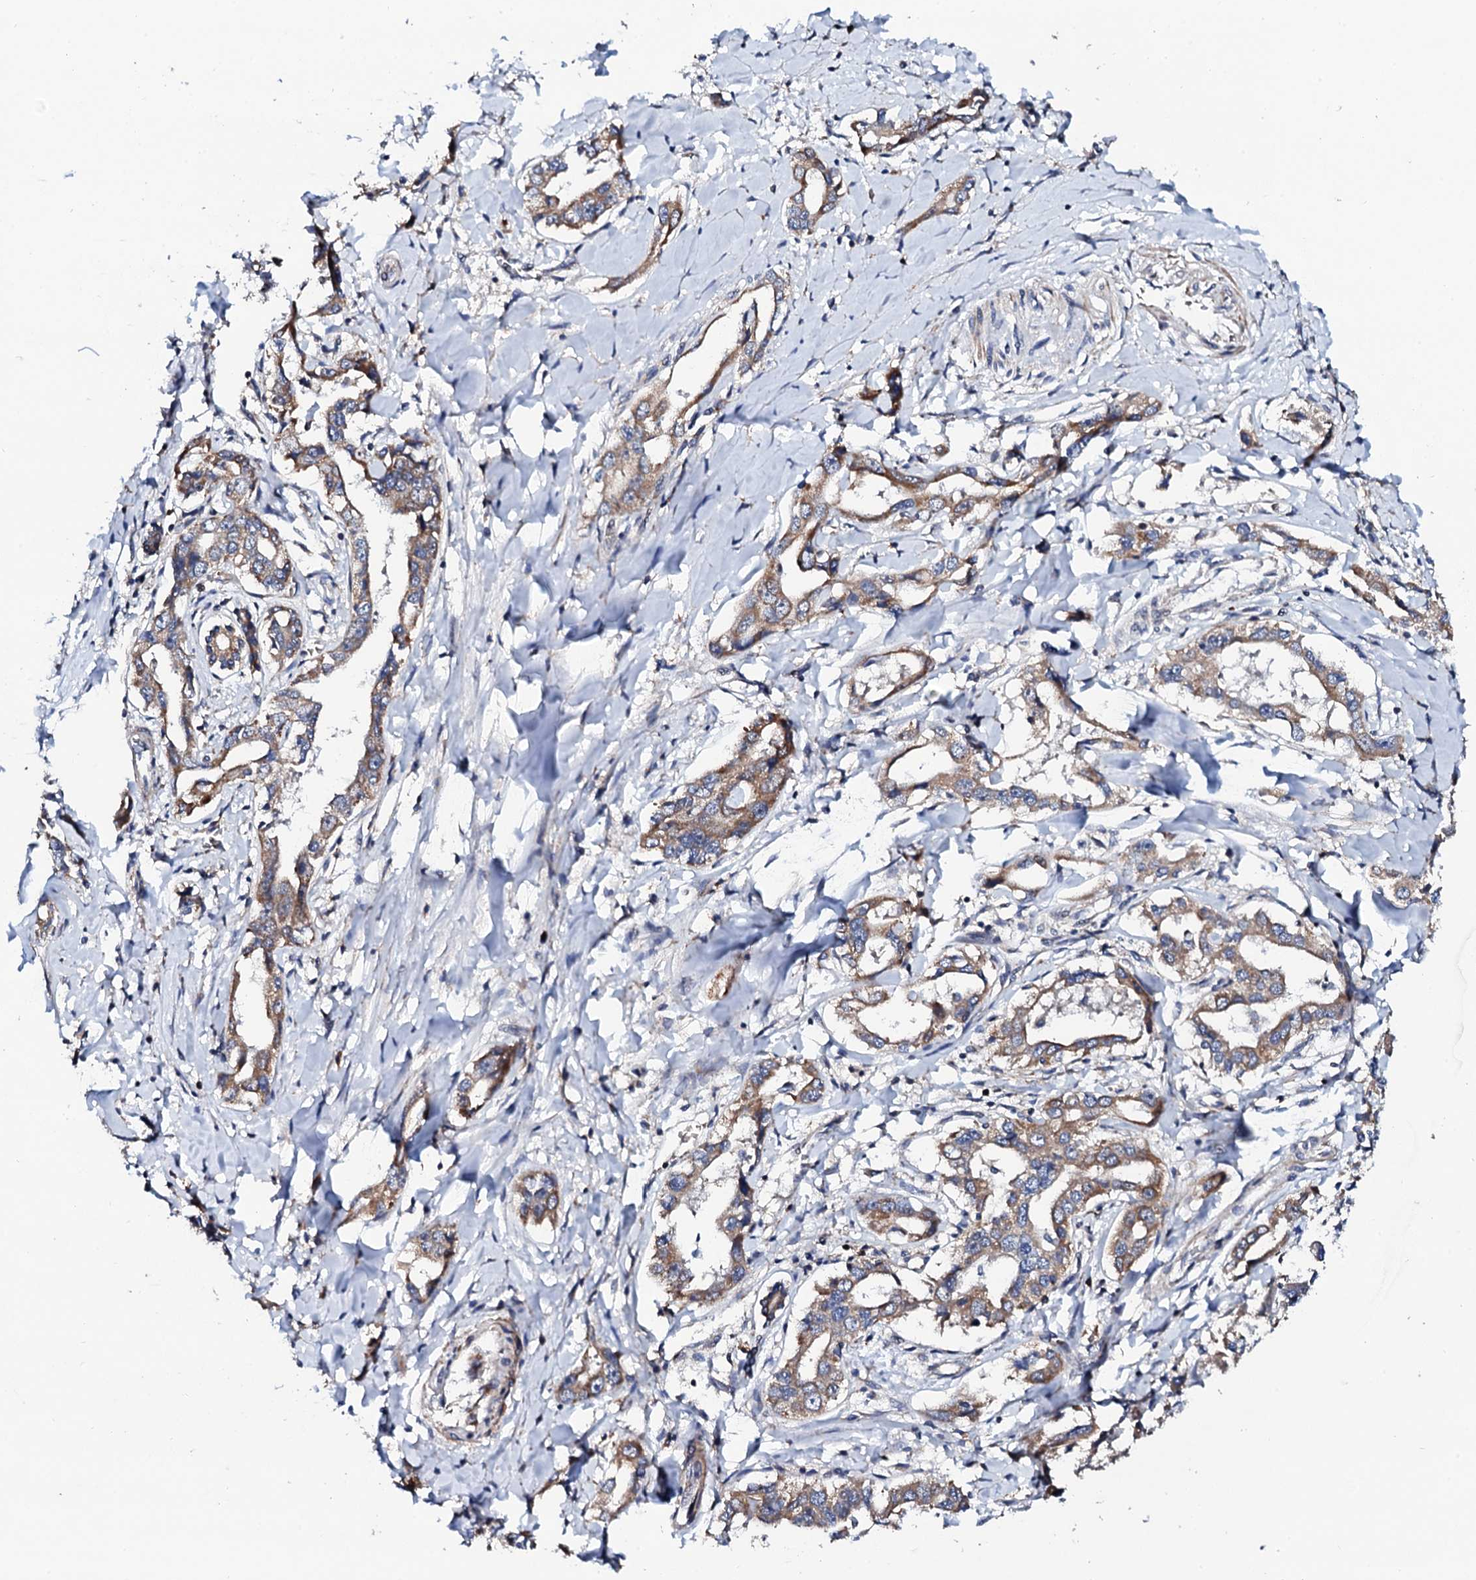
{"staining": {"intensity": "moderate", "quantity": ">75%", "location": "cytoplasmic/membranous"}, "tissue": "liver cancer", "cell_type": "Tumor cells", "image_type": "cancer", "snomed": [{"axis": "morphology", "description": "Cholangiocarcinoma"}, {"axis": "topography", "description": "Liver"}], "caption": "Approximately >75% of tumor cells in human liver cancer (cholangiocarcinoma) demonstrate moderate cytoplasmic/membranous protein expression as visualized by brown immunohistochemical staining.", "gene": "COG4", "patient": {"sex": "male", "age": 59}}